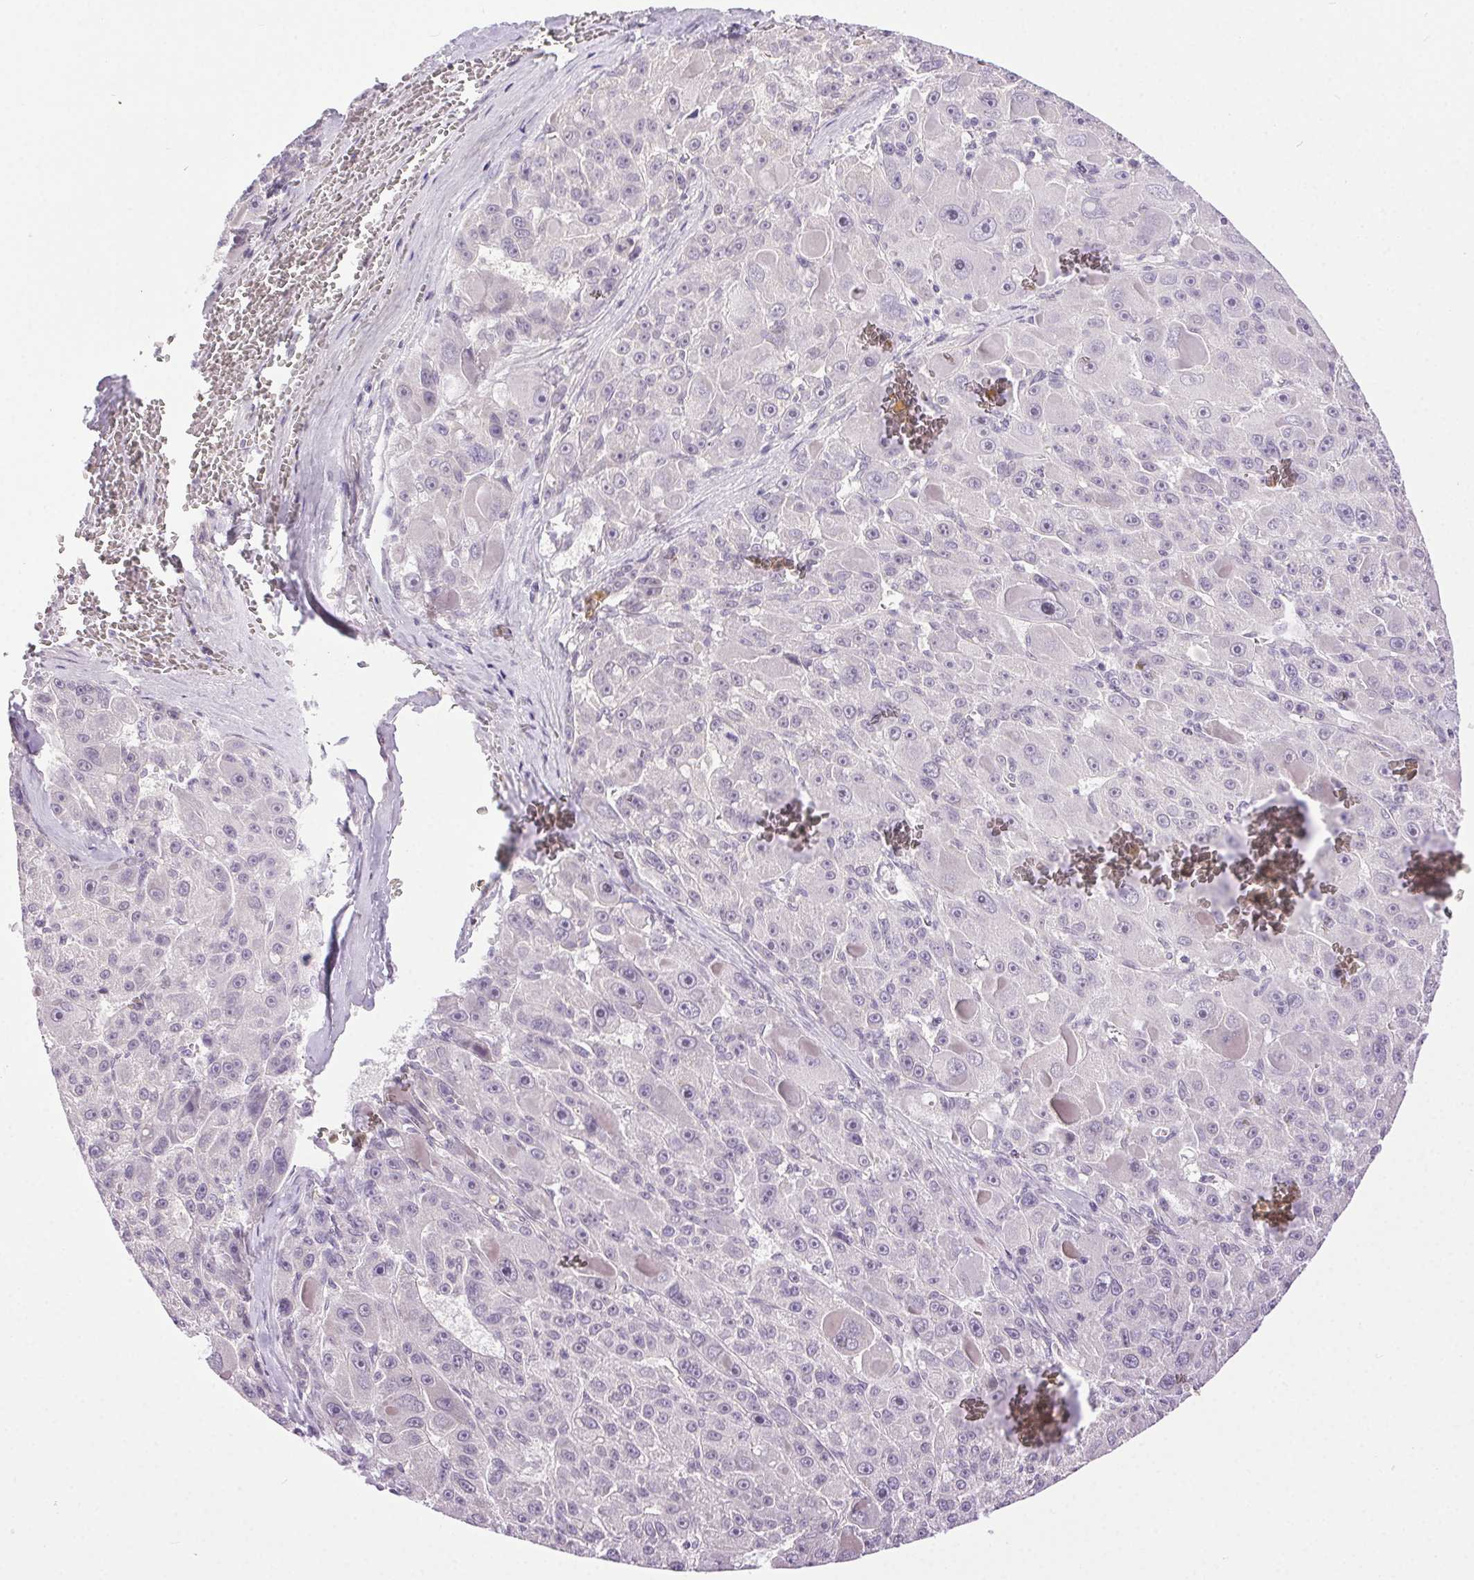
{"staining": {"intensity": "negative", "quantity": "none", "location": "none"}, "tissue": "liver cancer", "cell_type": "Tumor cells", "image_type": "cancer", "snomed": [{"axis": "morphology", "description": "Carcinoma, Hepatocellular, NOS"}, {"axis": "topography", "description": "Liver"}], "caption": "DAB (3,3'-diaminobenzidine) immunohistochemical staining of human liver hepatocellular carcinoma reveals no significant expression in tumor cells.", "gene": "SYT11", "patient": {"sex": "male", "age": 76}}